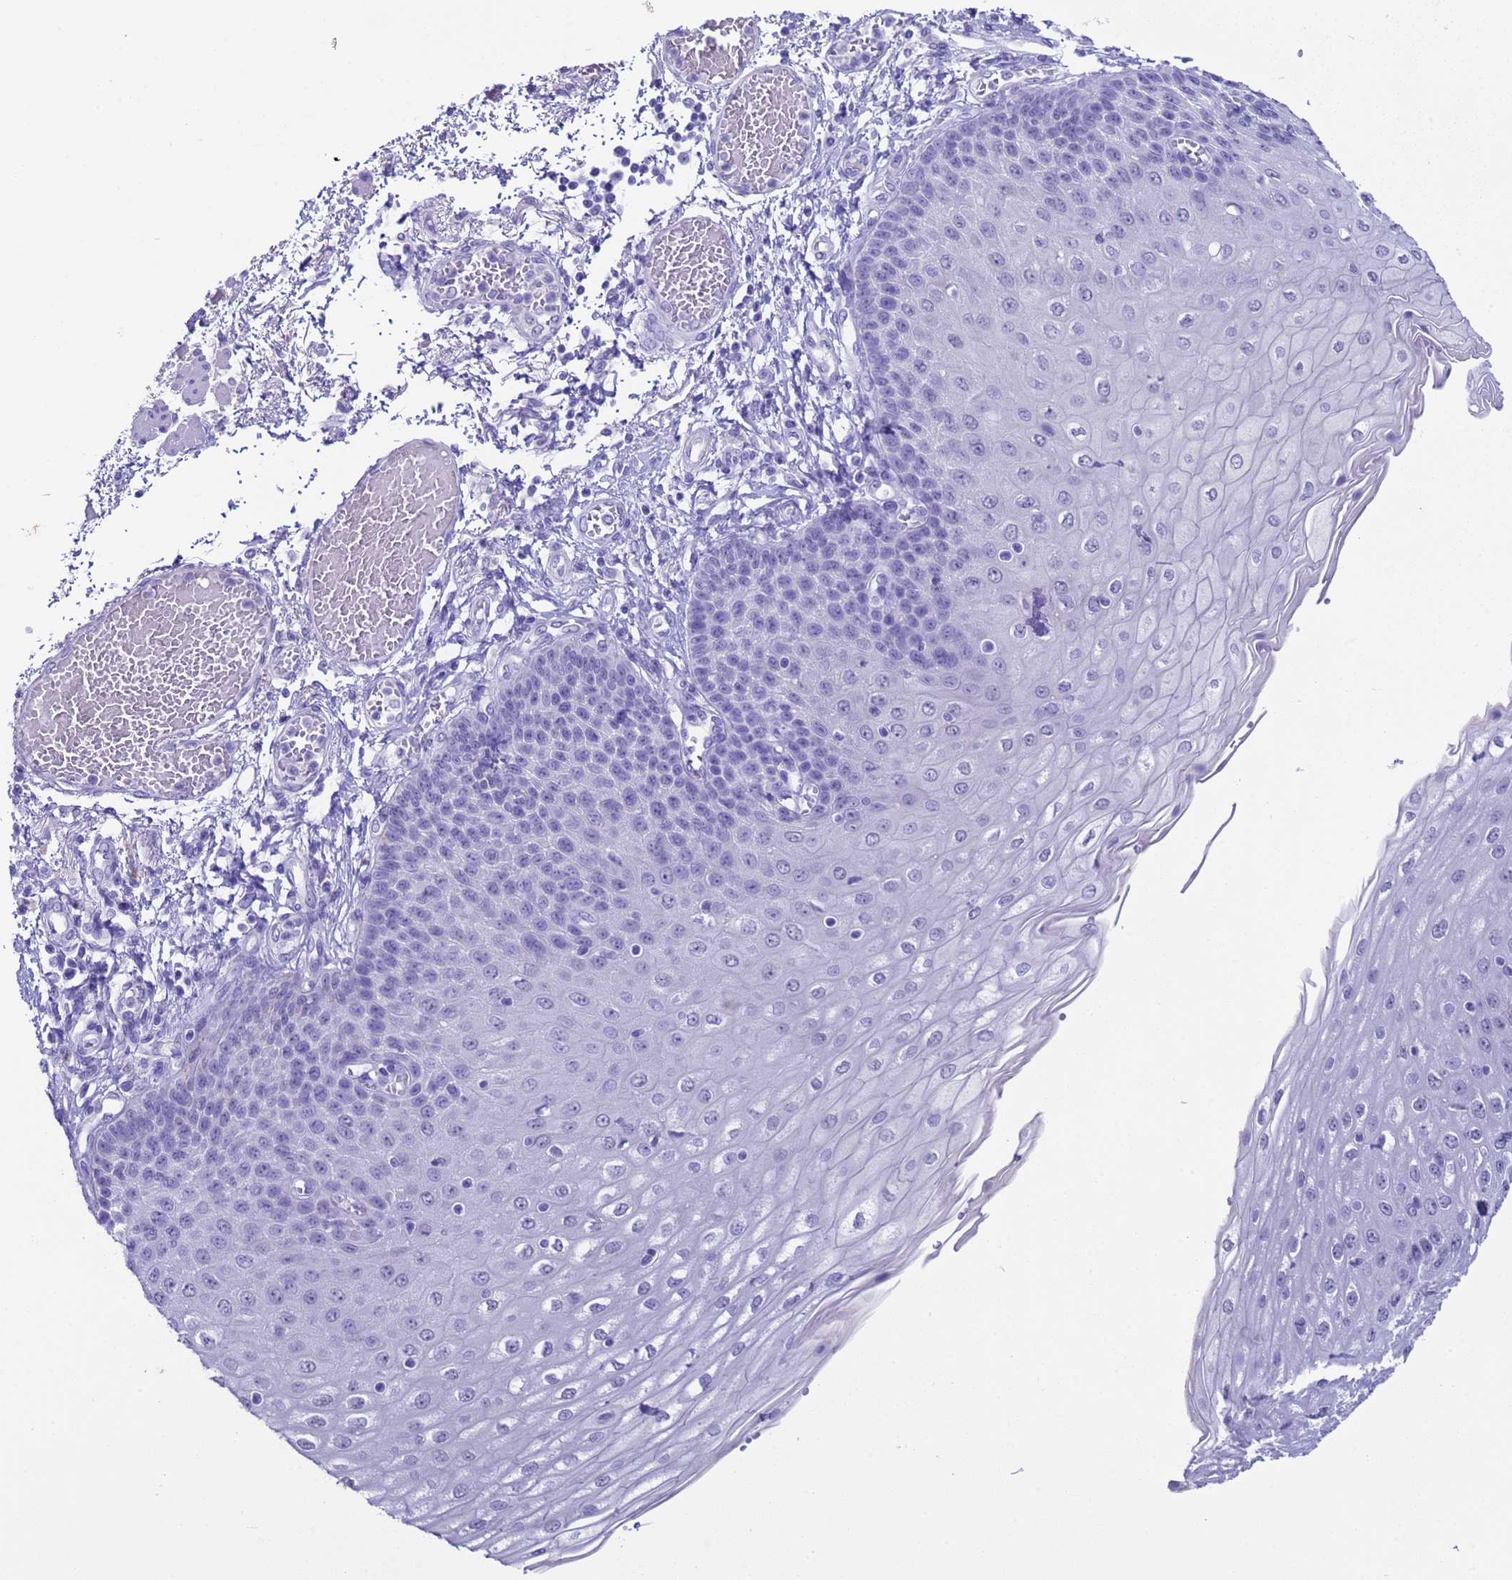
{"staining": {"intensity": "negative", "quantity": "none", "location": "none"}, "tissue": "esophagus", "cell_type": "Squamous epithelial cells", "image_type": "normal", "snomed": [{"axis": "morphology", "description": "Normal tissue, NOS"}, {"axis": "topography", "description": "Esophagus"}], "caption": "This is a image of immunohistochemistry staining of unremarkable esophagus, which shows no positivity in squamous epithelial cells.", "gene": "CKM", "patient": {"sex": "male", "age": 81}}